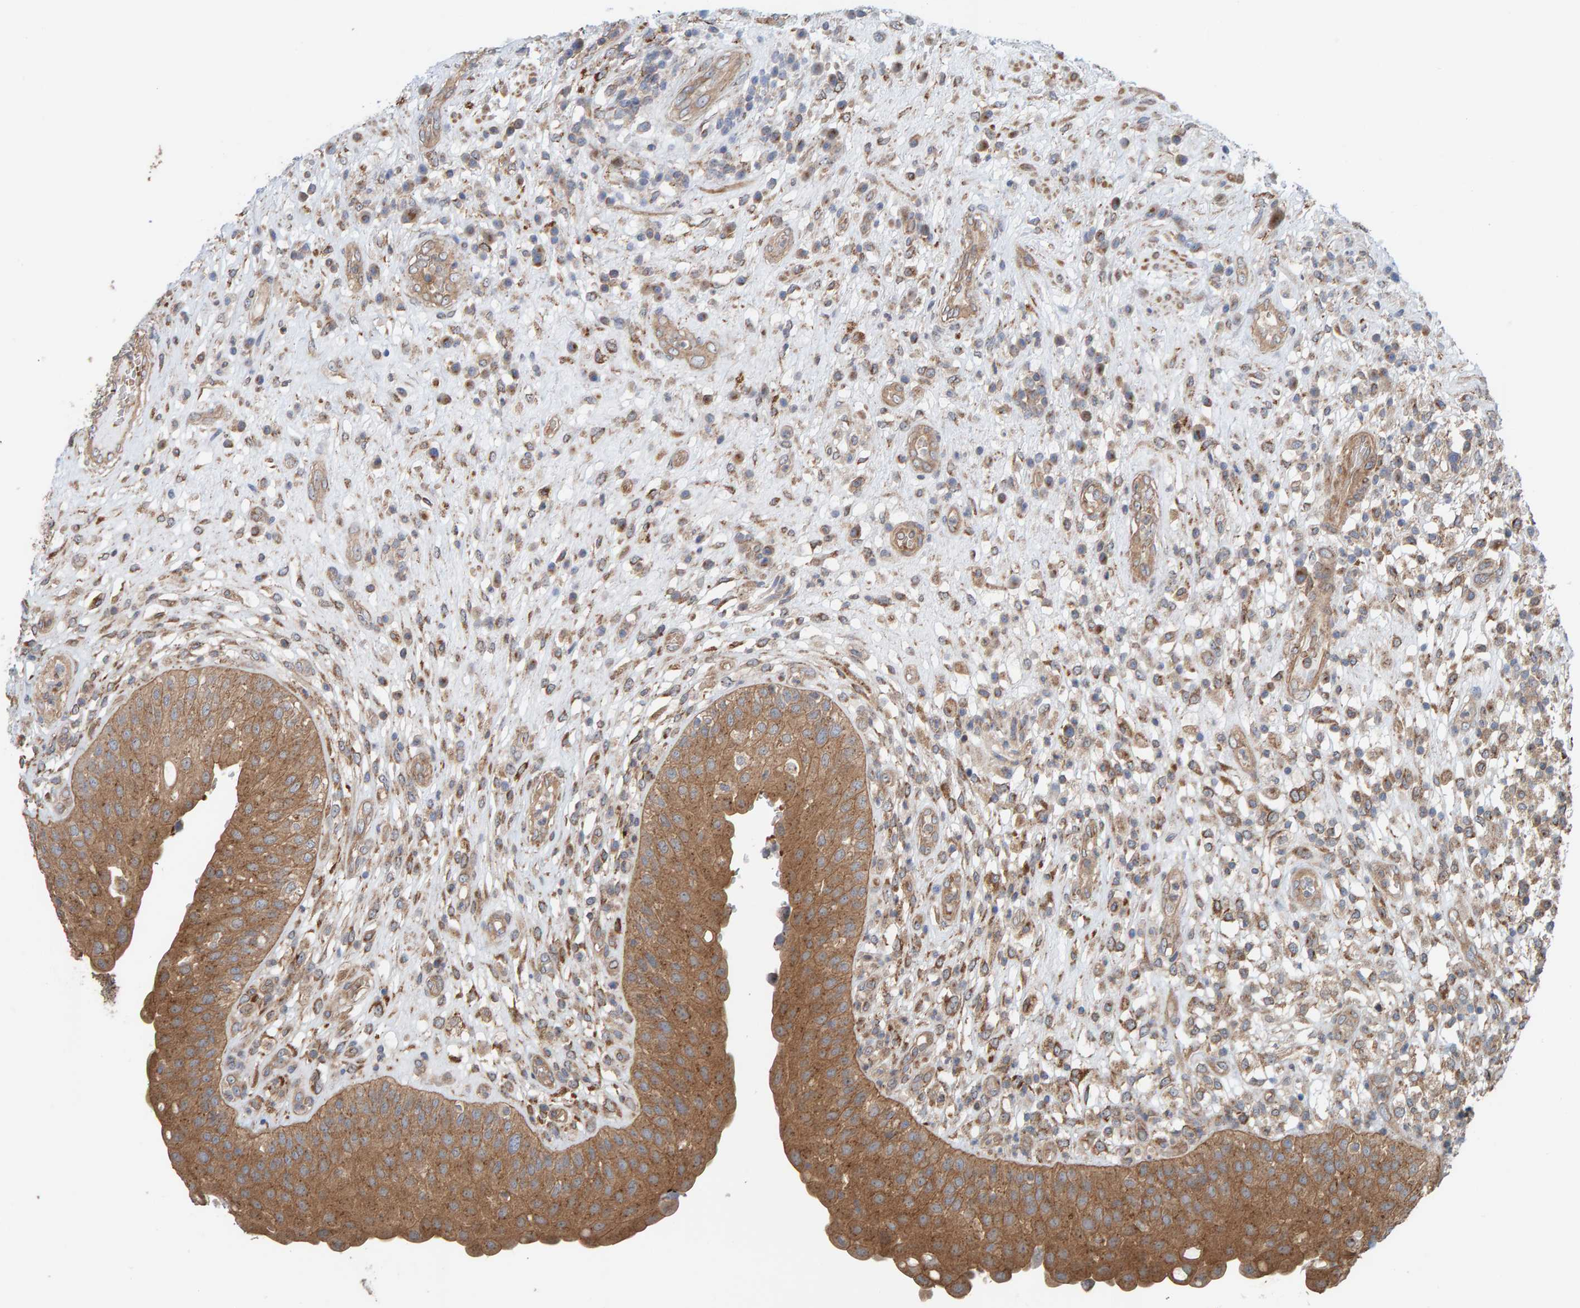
{"staining": {"intensity": "moderate", "quantity": ">75%", "location": "cytoplasmic/membranous"}, "tissue": "urinary bladder", "cell_type": "Urothelial cells", "image_type": "normal", "snomed": [{"axis": "morphology", "description": "Normal tissue, NOS"}, {"axis": "topography", "description": "Urinary bladder"}], "caption": "DAB immunohistochemical staining of unremarkable urinary bladder displays moderate cytoplasmic/membranous protein expression in approximately >75% of urothelial cells. (brown staining indicates protein expression, while blue staining denotes nuclei).", "gene": "UBAP1", "patient": {"sex": "female", "age": 62}}